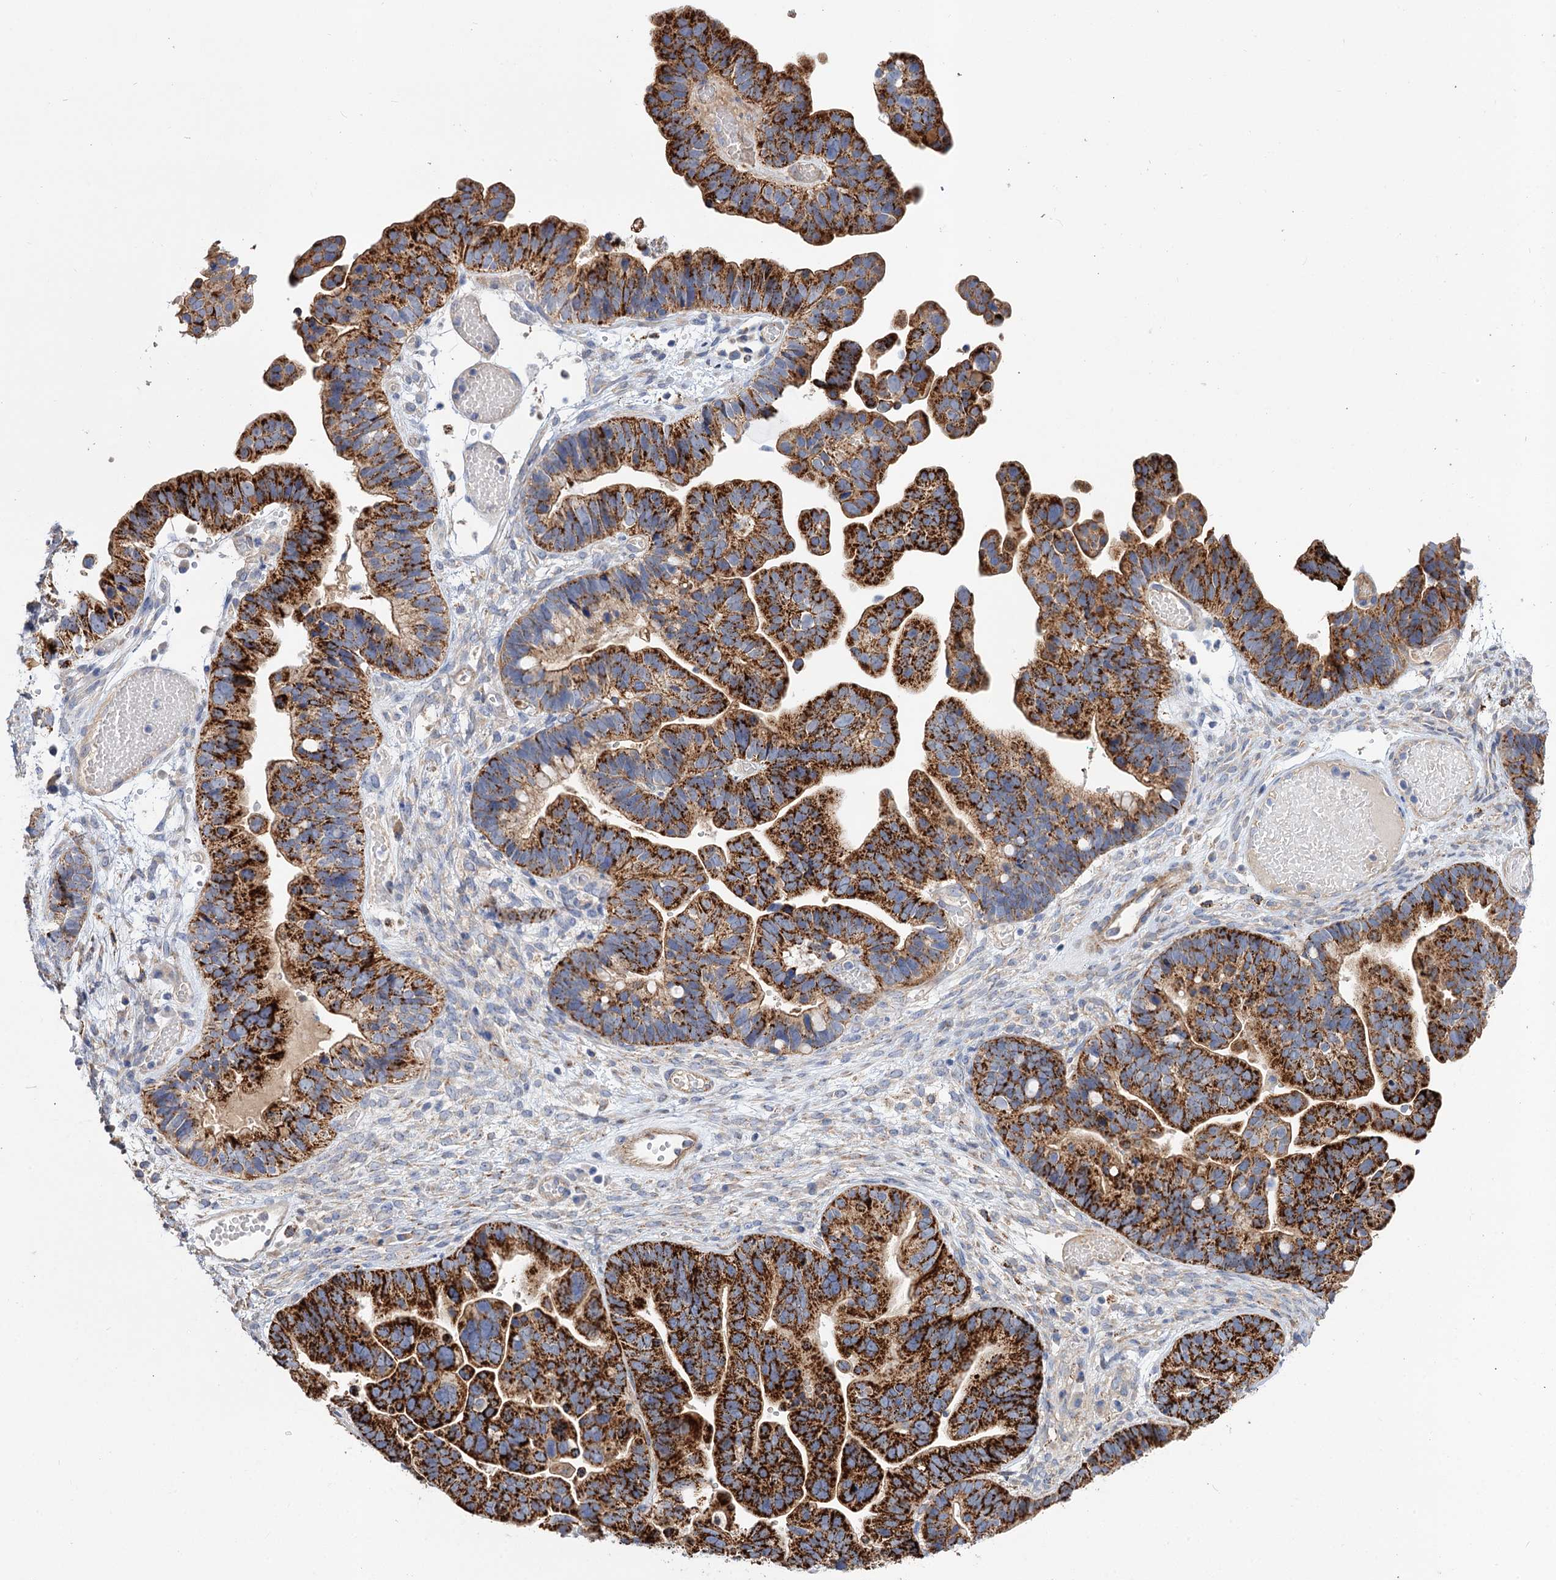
{"staining": {"intensity": "strong", "quantity": ">75%", "location": "cytoplasmic/membranous"}, "tissue": "ovarian cancer", "cell_type": "Tumor cells", "image_type": "cancer", "snomed": [{"axis": "morphology", "description": "Cystadenocarcinoma, serous, NOS"}, {"axis": "topography", "description": "Ovary"}], "caption": "Approximately >75% of tumor cells in human ovarian cancer display strong cytoplasmic/membranous protein staining as visualized by brown immunohistochemical staining.", "gene": "NUDCD2", "patient": {"sex": "female", "age": 56}}